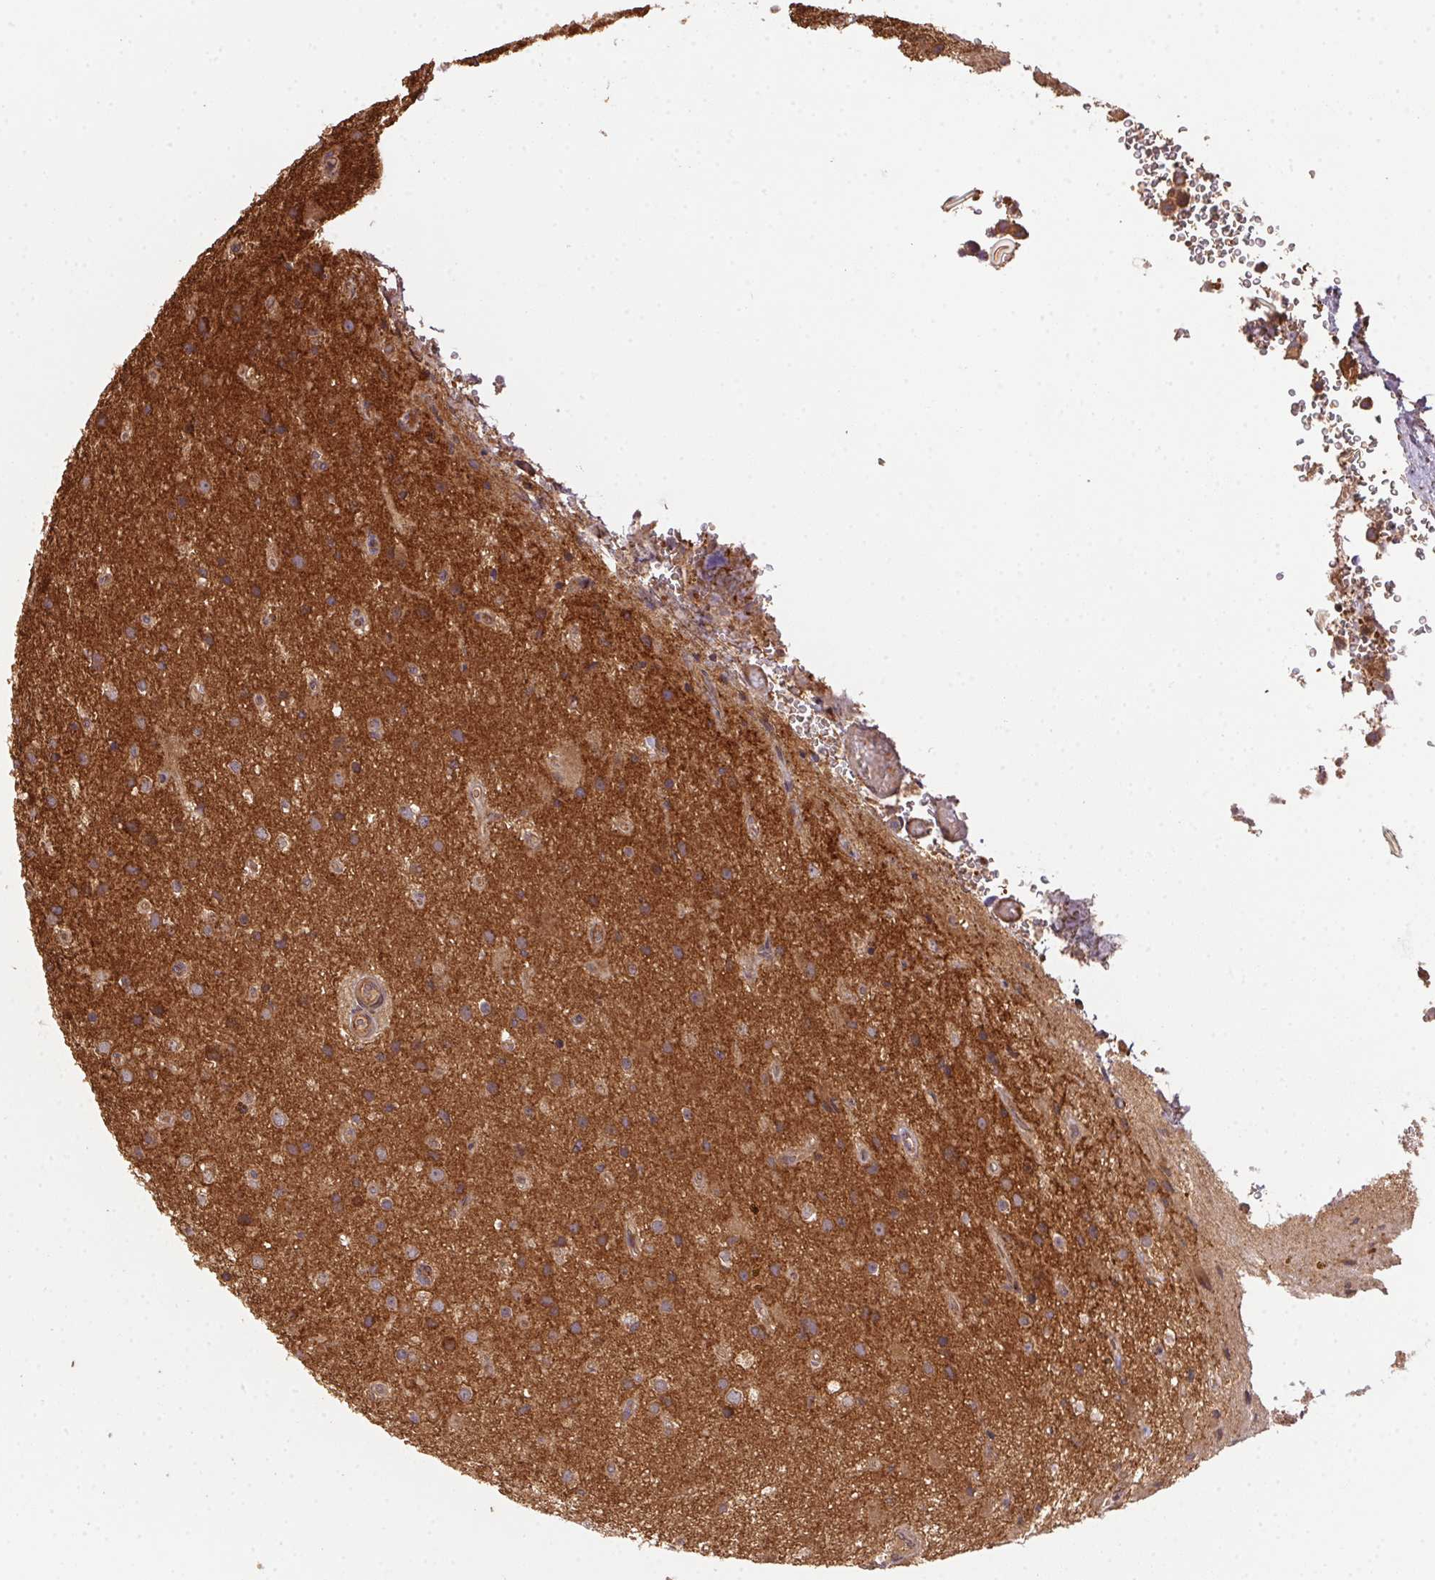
{"staining": {"intensity": "moderate", "quantity": "25%-75%", "location": "cytoplasmic/membranous"}, "tissue": "glioma", "cell_type": "Tumor cells", "image_type": "cancer", "snomed": [{"axis": "morphology", "description": "Glioma, malignant, High grade"}, {"axis": "topography", "description": "Brain"}], "caption": "Protein analysis of glioma tissue reveals moderate cytoplasmic/membranous expression in approximately 25%-75% of tumor cells. The staining was performed using DAB, with brown indicating positive protein expression. Nuclei are stained blue with hematoxylin.", "gene": "USE1", "patient": {"sex": "male", "age": 39}}